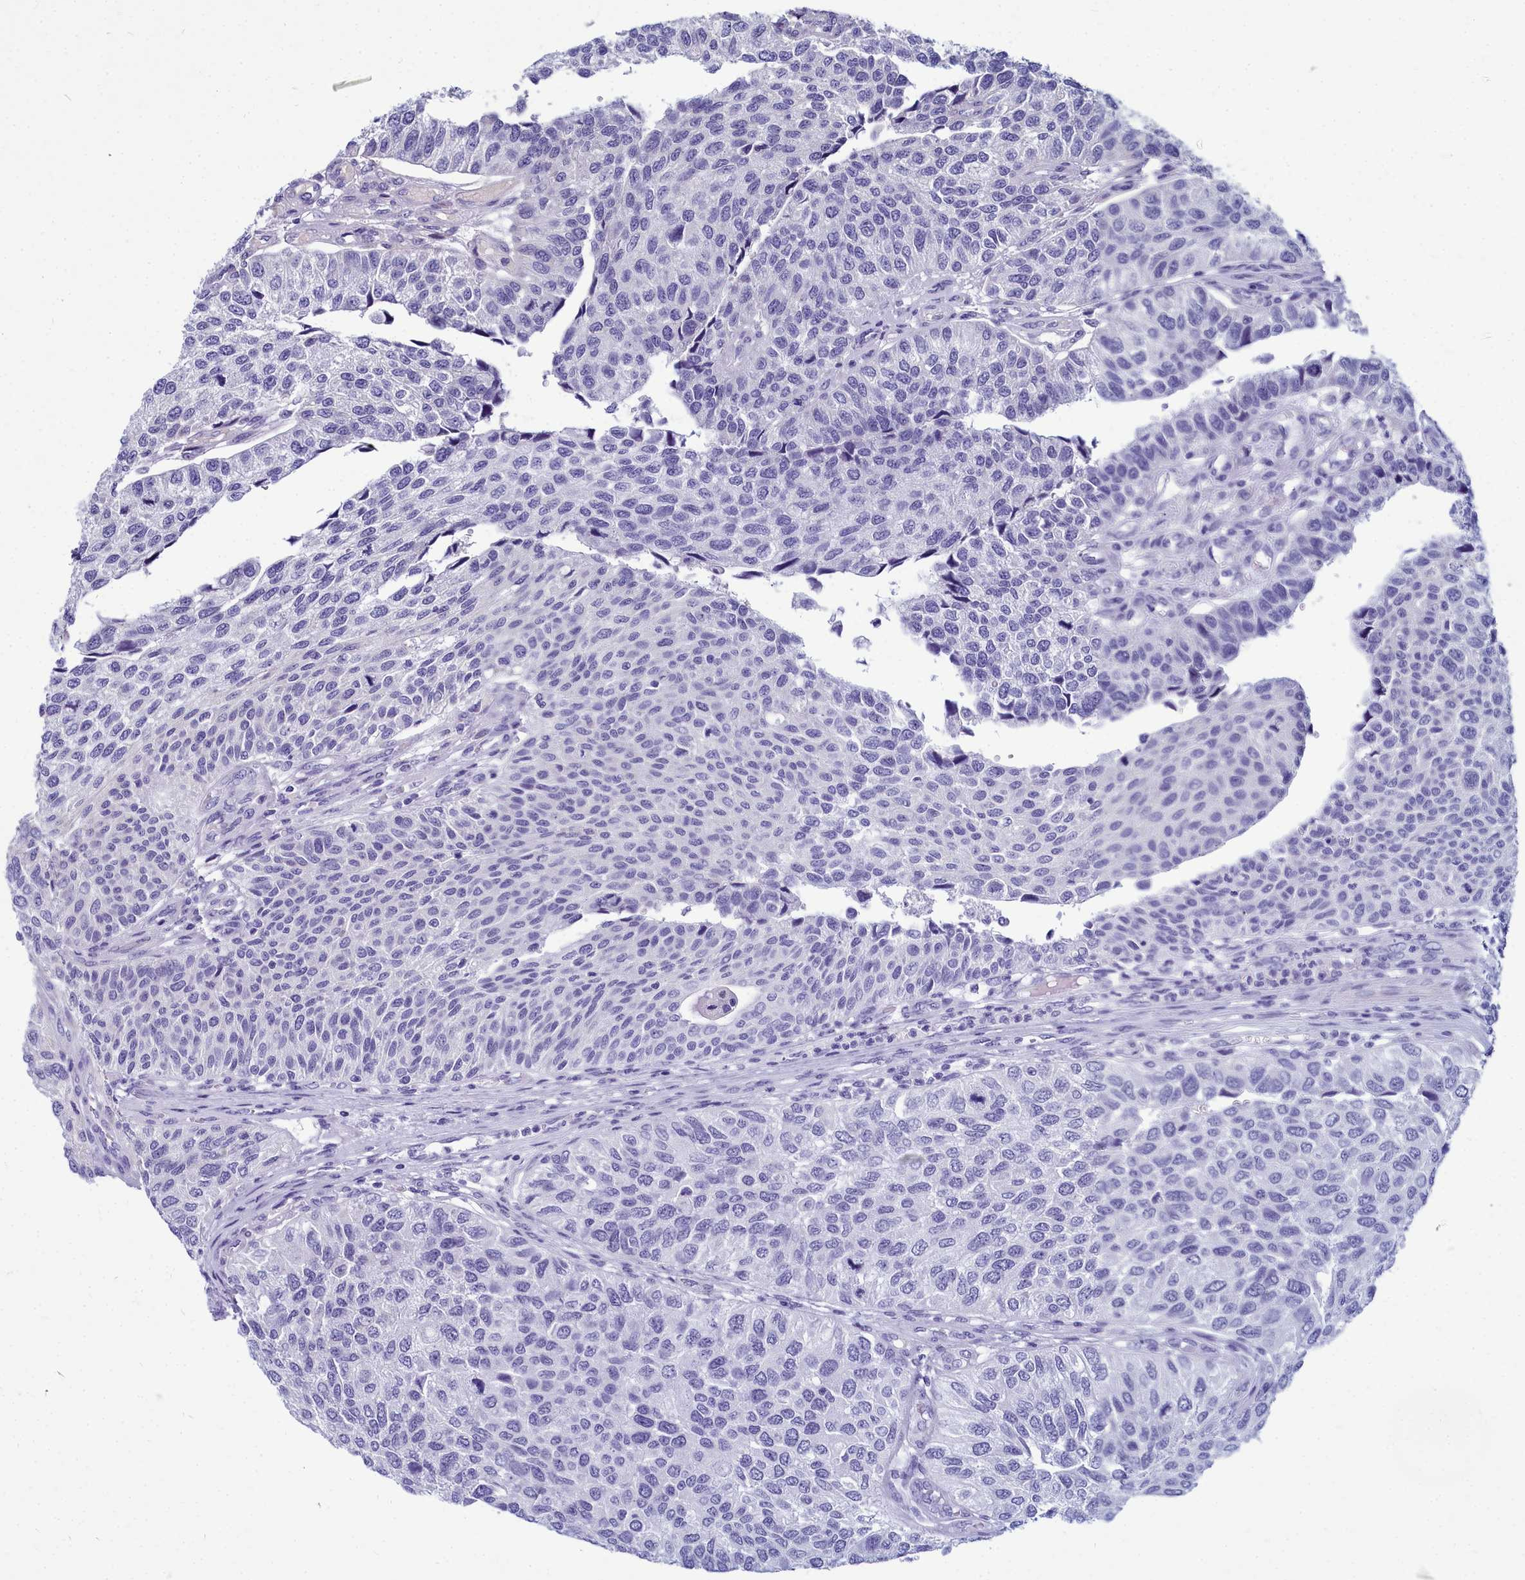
{"staining": {"intensity": "negative", "quantity": "none", "location": "none"}, "tissue": "urothelial cancer", "cell_type": "Tumor cells", "image_type": "cancer", "snomed": [{"axis": "morphology", "description": "Urothelial carcinoma, NOS"}, {"axis": "topography", "description": "Urinary bladder"}], "caption": "A histopathology image of transitional cell carcinoma stained for a protein reveals no brown staining in tumor cells.", "gene": "SMPD4", "patient": {"sex": "male", "age": 55}}